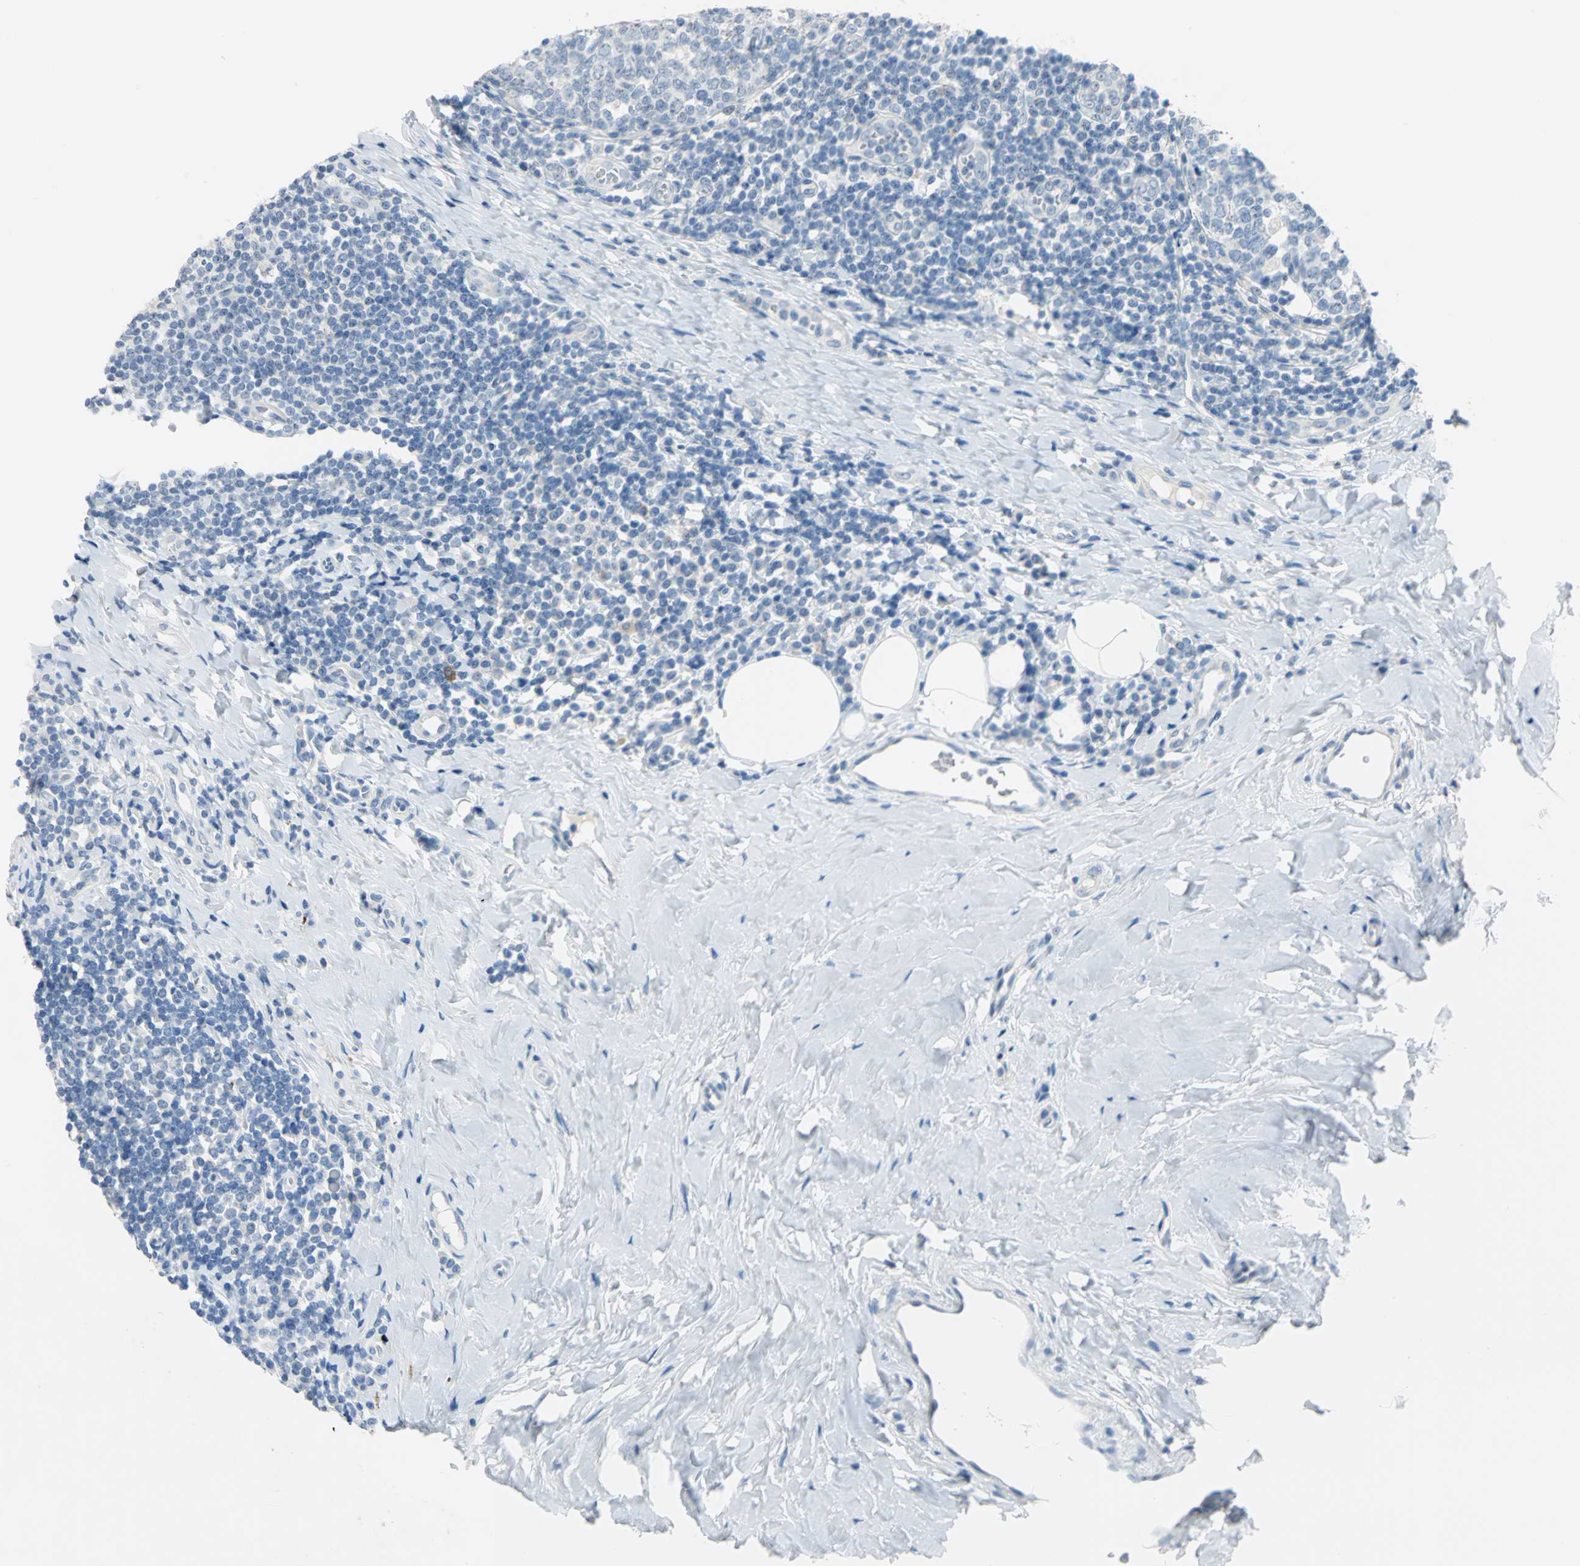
{"staining": {"intensity": "negative", "quantity": "none", "location": "none"}, "tissue": "tonsil", "cell_type": "Germinal center cells", "image_type": "normal", "snomed": [{"axis": "morphology", "description": "Normal tissue, NOS"}, {"axis": "topography", "description": "Tonsil"}], "caption": "Immunohistochemistry (IHC) of unremarkable tonsil displays no positivity in germinal center cells. (DAB immunohistochemistry (IHC), high magnification).", "gene": "MUC4", "patient": {"sex": "male", "age": 31}}